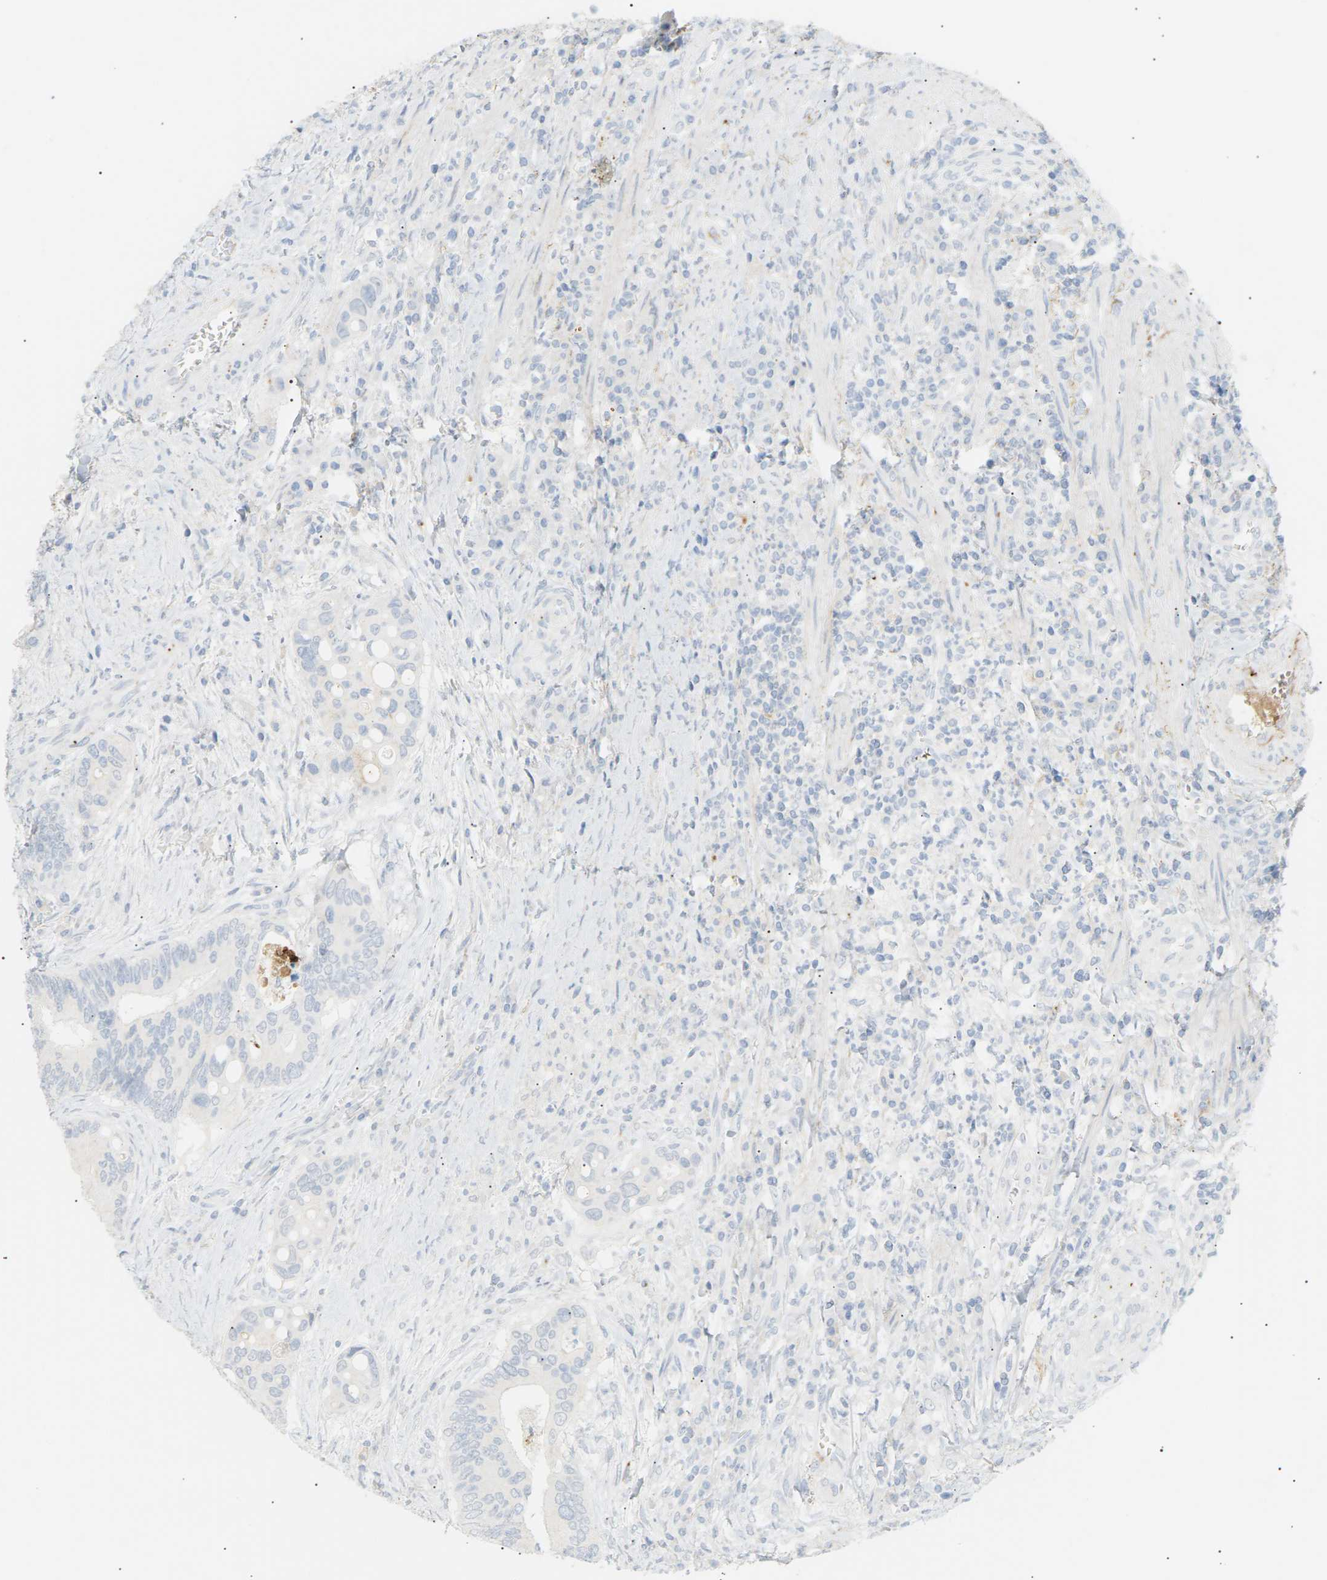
{"staining": {"intensity": "negative", "quantity": "none", "location": "none"}, "tissue": "colorectal cancer", "cell_type": "Tumor cells", "image_type": "cancer", "snomed": [{"axis": "morphology", "description": "Inflammation, NOS"}, {"axis": "morphology", "description": "Adenocarcinoma, NOS"}, {"axis": "topography", "description": "Colon"}], "caption": "Colorectal cancer stained for a protein using IHC displays no positivity tumor cells.", "gene": "CLU", "patient": {"sex": "male", "age": 72}}